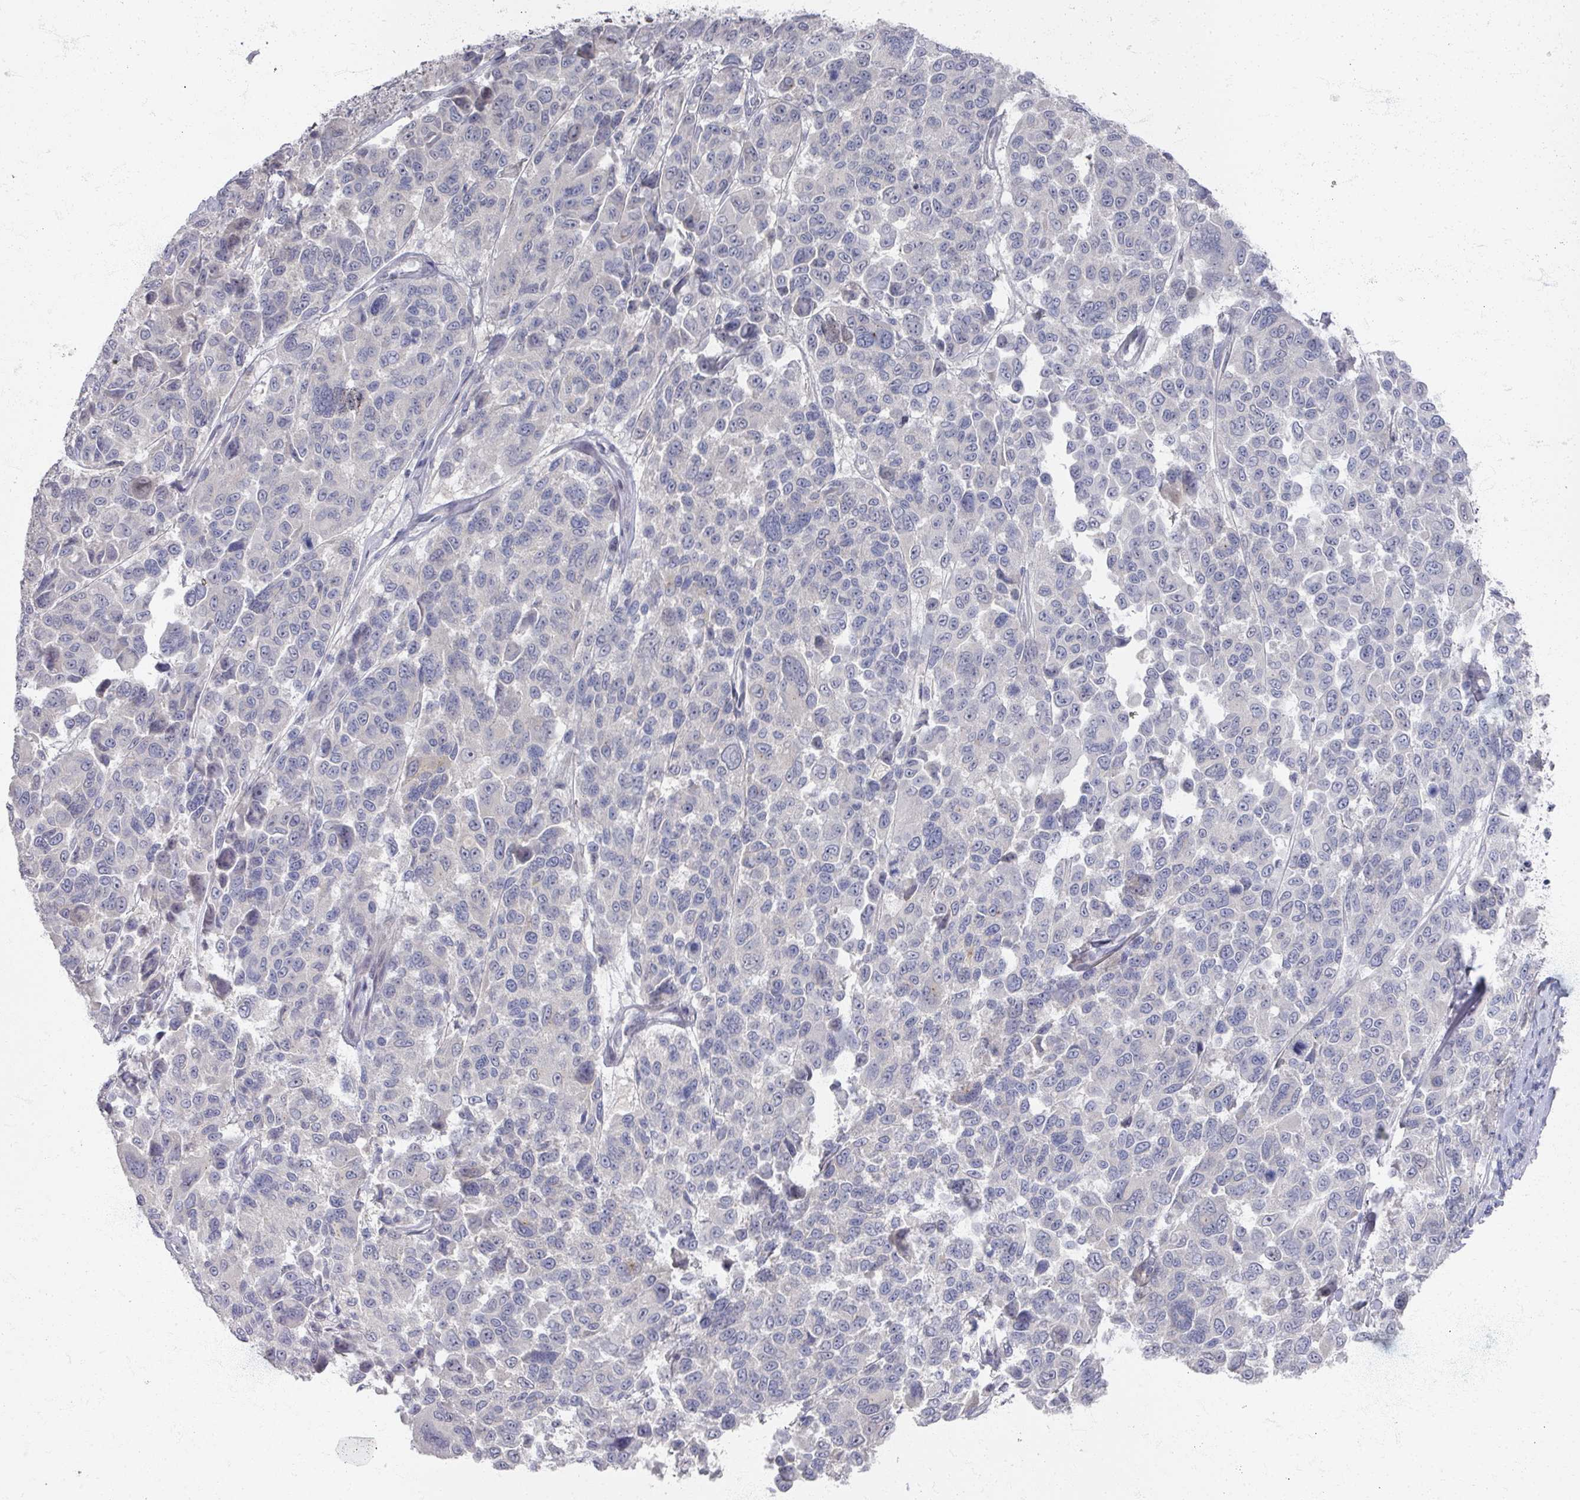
{"staining": {"intensity": "negative", "quantity": "none", "location": "none"}, "tissue": "melanoma", "cell_type": "Tumor cells", "image_type": "cancer", "snomed": [{"axis": "morphology", "description": "Malignant melanoma, NOS"}, {"axis": "topography", "description": "Skin"}], "caption": "IHC of malignant melanoma exhibits no positivity in tumor cells. (Immunohistochemistry, brightfield microscopy, high magnification).", "gene": "TTYH3", "patient": {"sex": "female", "age": 66}}